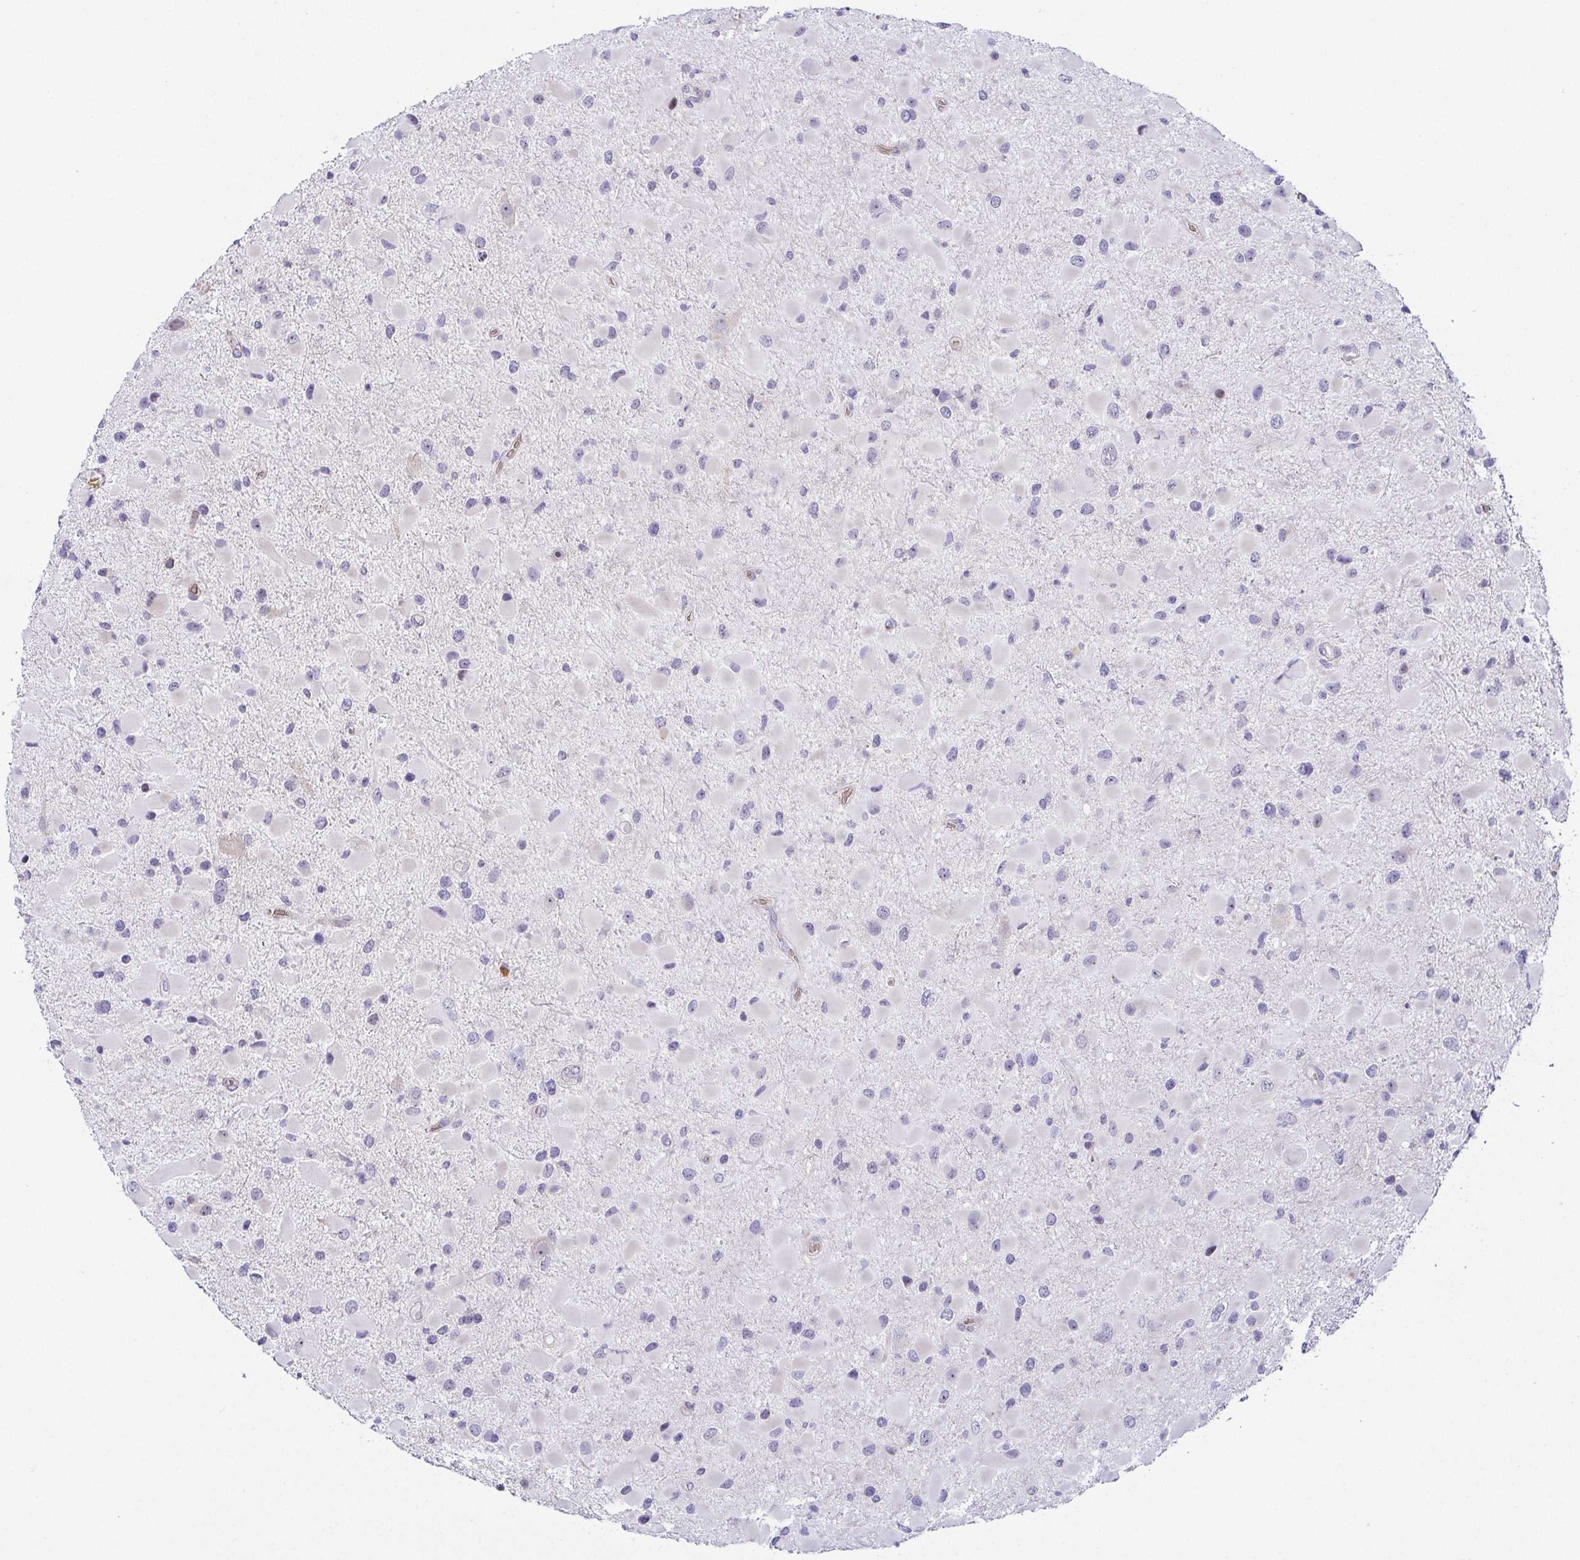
{"staining": {"intensity": "negative", "quantity": "none", "location": "none"}, "tissue": "glioma", "cell_type": "Tumor cells", "image_type": "cancer", "snomed": [{"axis": "morphology", "description": "Glioma, malignant, Low grade"}, {"axis": "topography", "description": "Brain"}], "caption": "Immunohistochemistry (IHC) of human glioma exhibits no staining in tumor cells. Brightfield microscopy of immunohistochemistry (IHC) stained with DAB (brown) and hematoxylin (blue), captured at high magnification.", "gene": "FAM162B", "patient": {"sex": "female", "age": 32}}